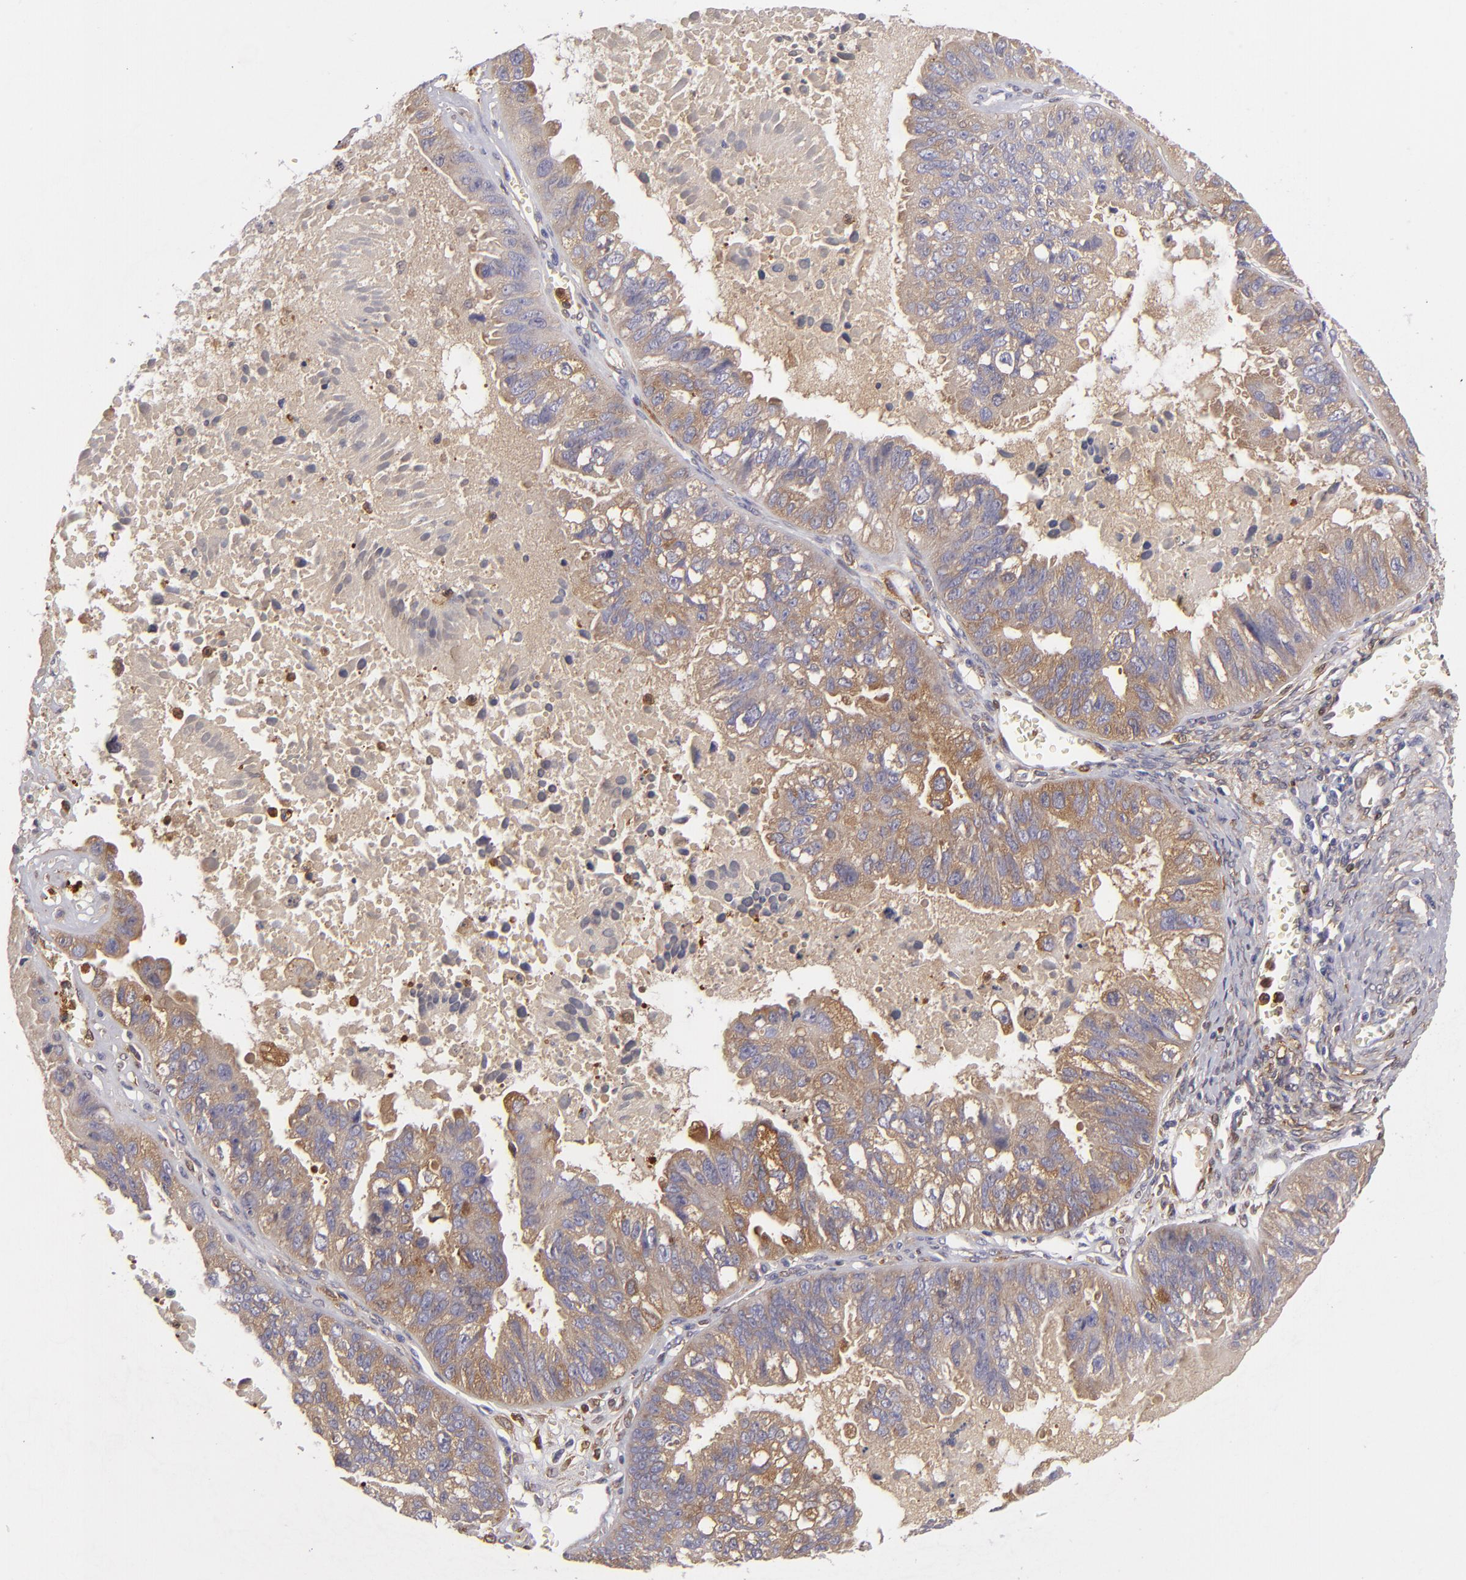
{"staining": {"intensity": "weak", "quantity": ">75%", "location": "cytoplasmic/membranous"}, "tissue": "ovarian cancer", "cell_type": "Tumor cells", "image_type": "cancer", "snomed": [{"axis": "morphology", "description": "Carcinoma, endometroid"}, {"axis": "topography", "description": "Ovary"}], "caption": "Immunohistochemical staining of ovarian cancer exhibits low levels of weak cytoplasmic/membranous positivity in about >75% of tumor cells.", "gene": "VCL", "patient": {"sex": "female", "age": 85}}